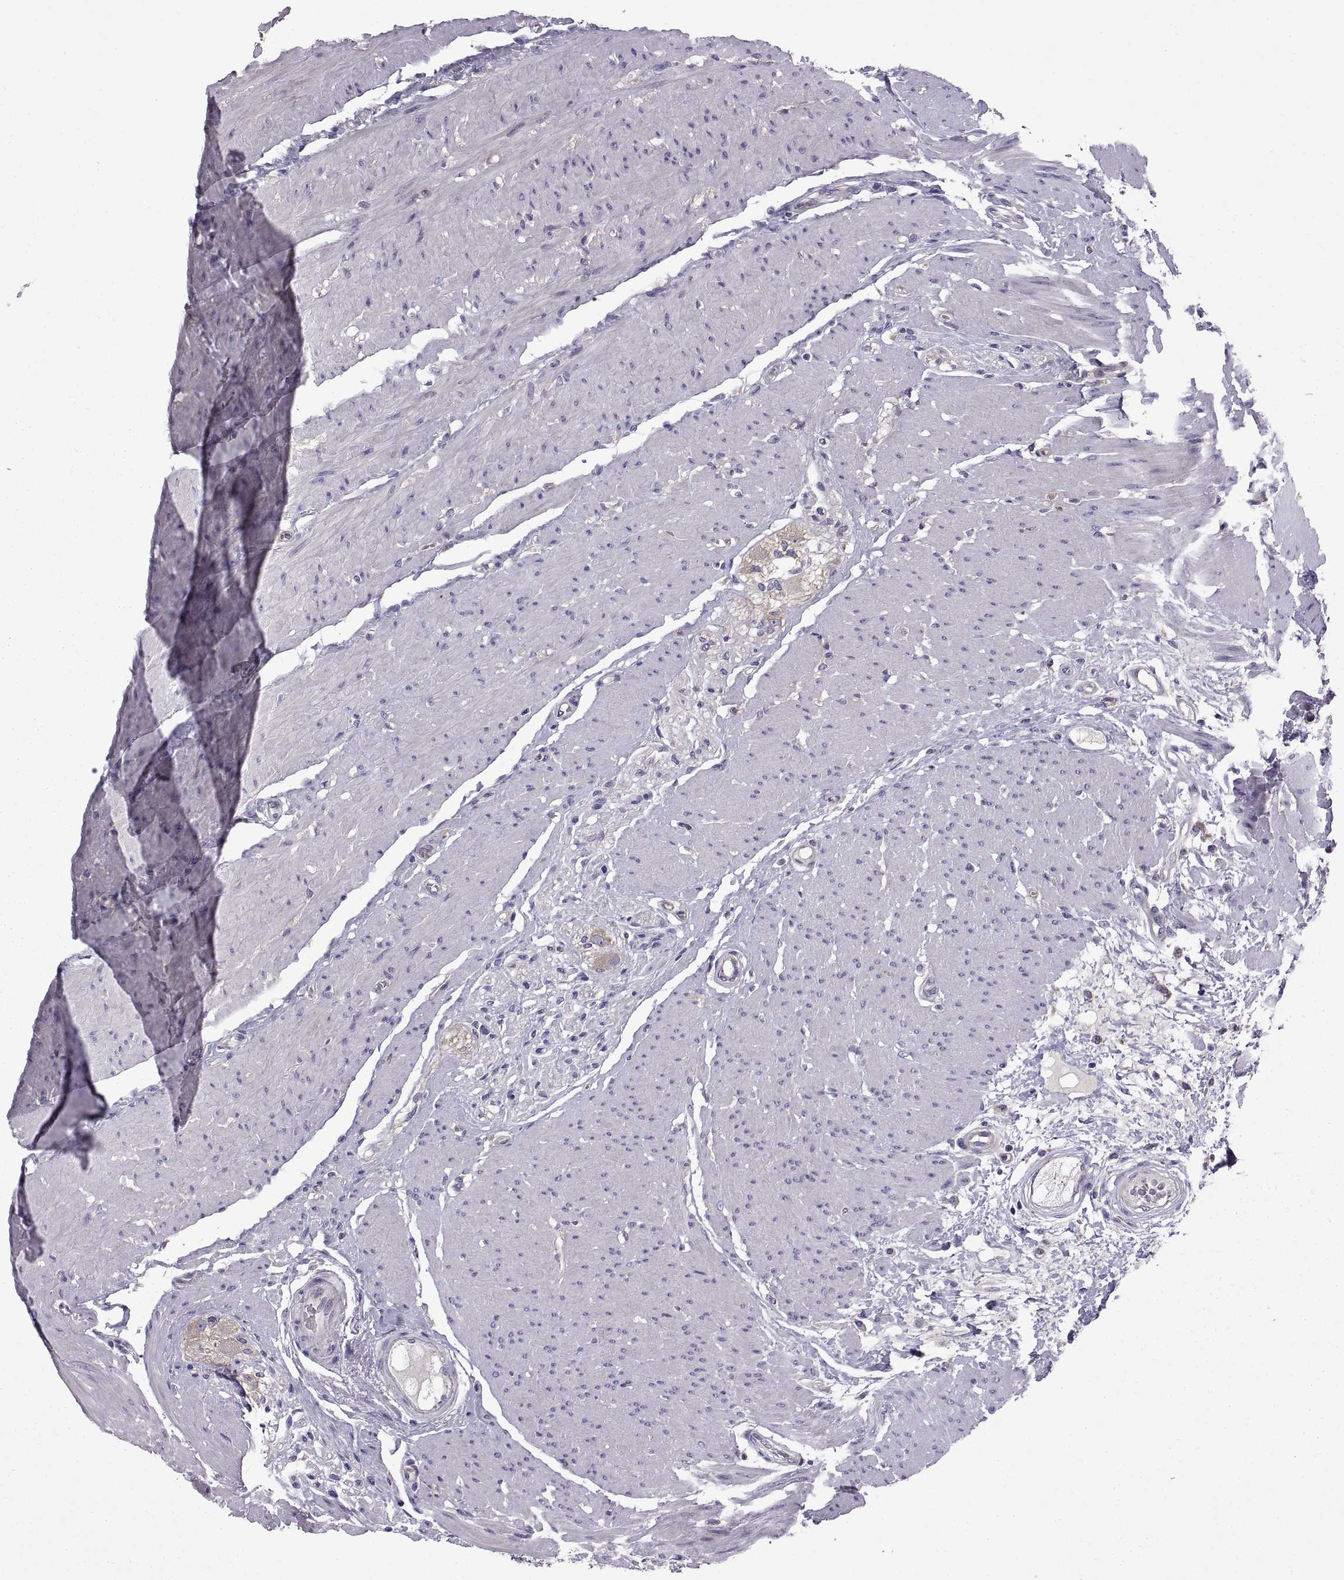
{"staining": {"intensity": "negative", "quantity": "none", "location": "none"}, "tissue": "colon", "cell_type": "Endothelial cells", "image_type": "normal", "snomed": [{"axis": "morphology", "description": "Normal tissue, NOS"}, {"axis": "topography", "description": "Colon"}], "caption": "A micrograph of colon stained for a protein reveals no brown staining in endothelial cells. (DAB (3,3'-diaminobenzidine) immunohistochemistry, high magnification).", "gene": "ARSL", "patient": {"sex": "female", "age": 65}}